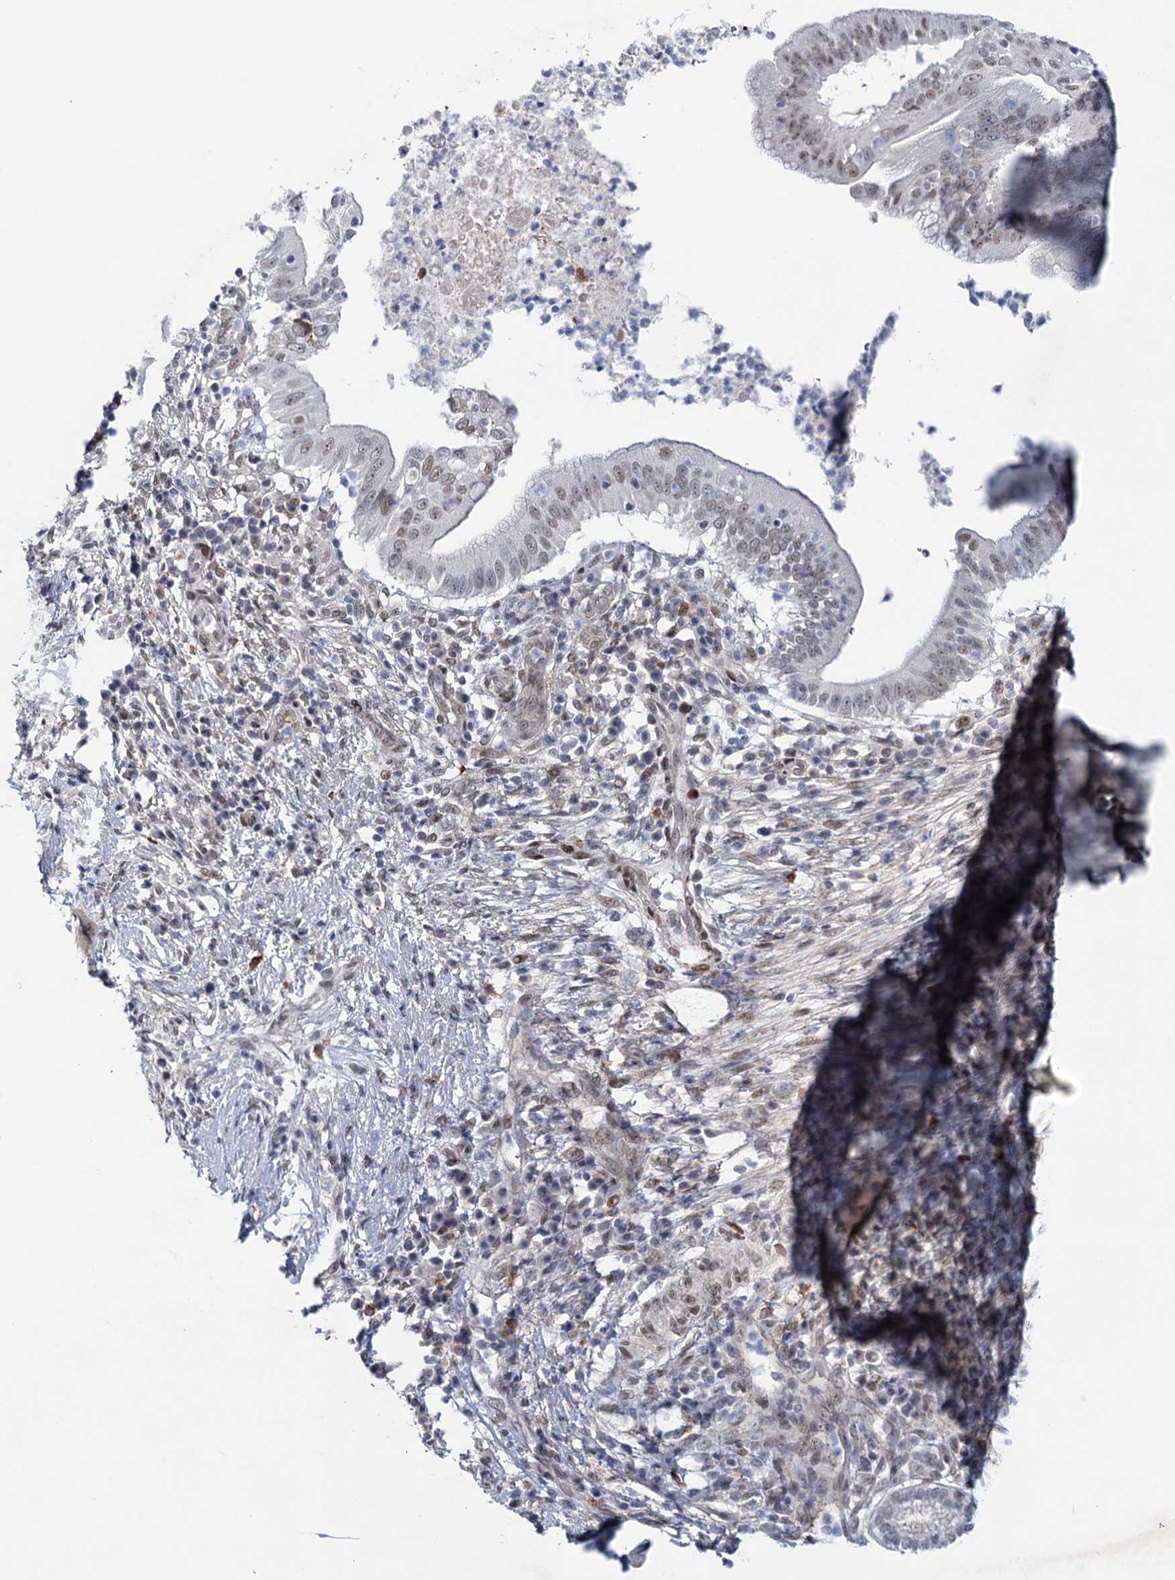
{"staining": {"intensity": "weak", "quantity": "<25%", "location": "nuclear"}, "tissue": "pancreatic cancer", "cell_type": "Tumor cells", "image_type": "cancer", "snomed": [{"axis": "morphology", "description": "Adenocarcinoma, NOS"}, {"axis": "topography", "description": "Pancreas"}], "caption": "Image shows no significant protein expression in tumor cells of adenocarcinoma (pancreatic).", "gene": "FAM53A", "patient": {"sex": "male", "age": 68}}